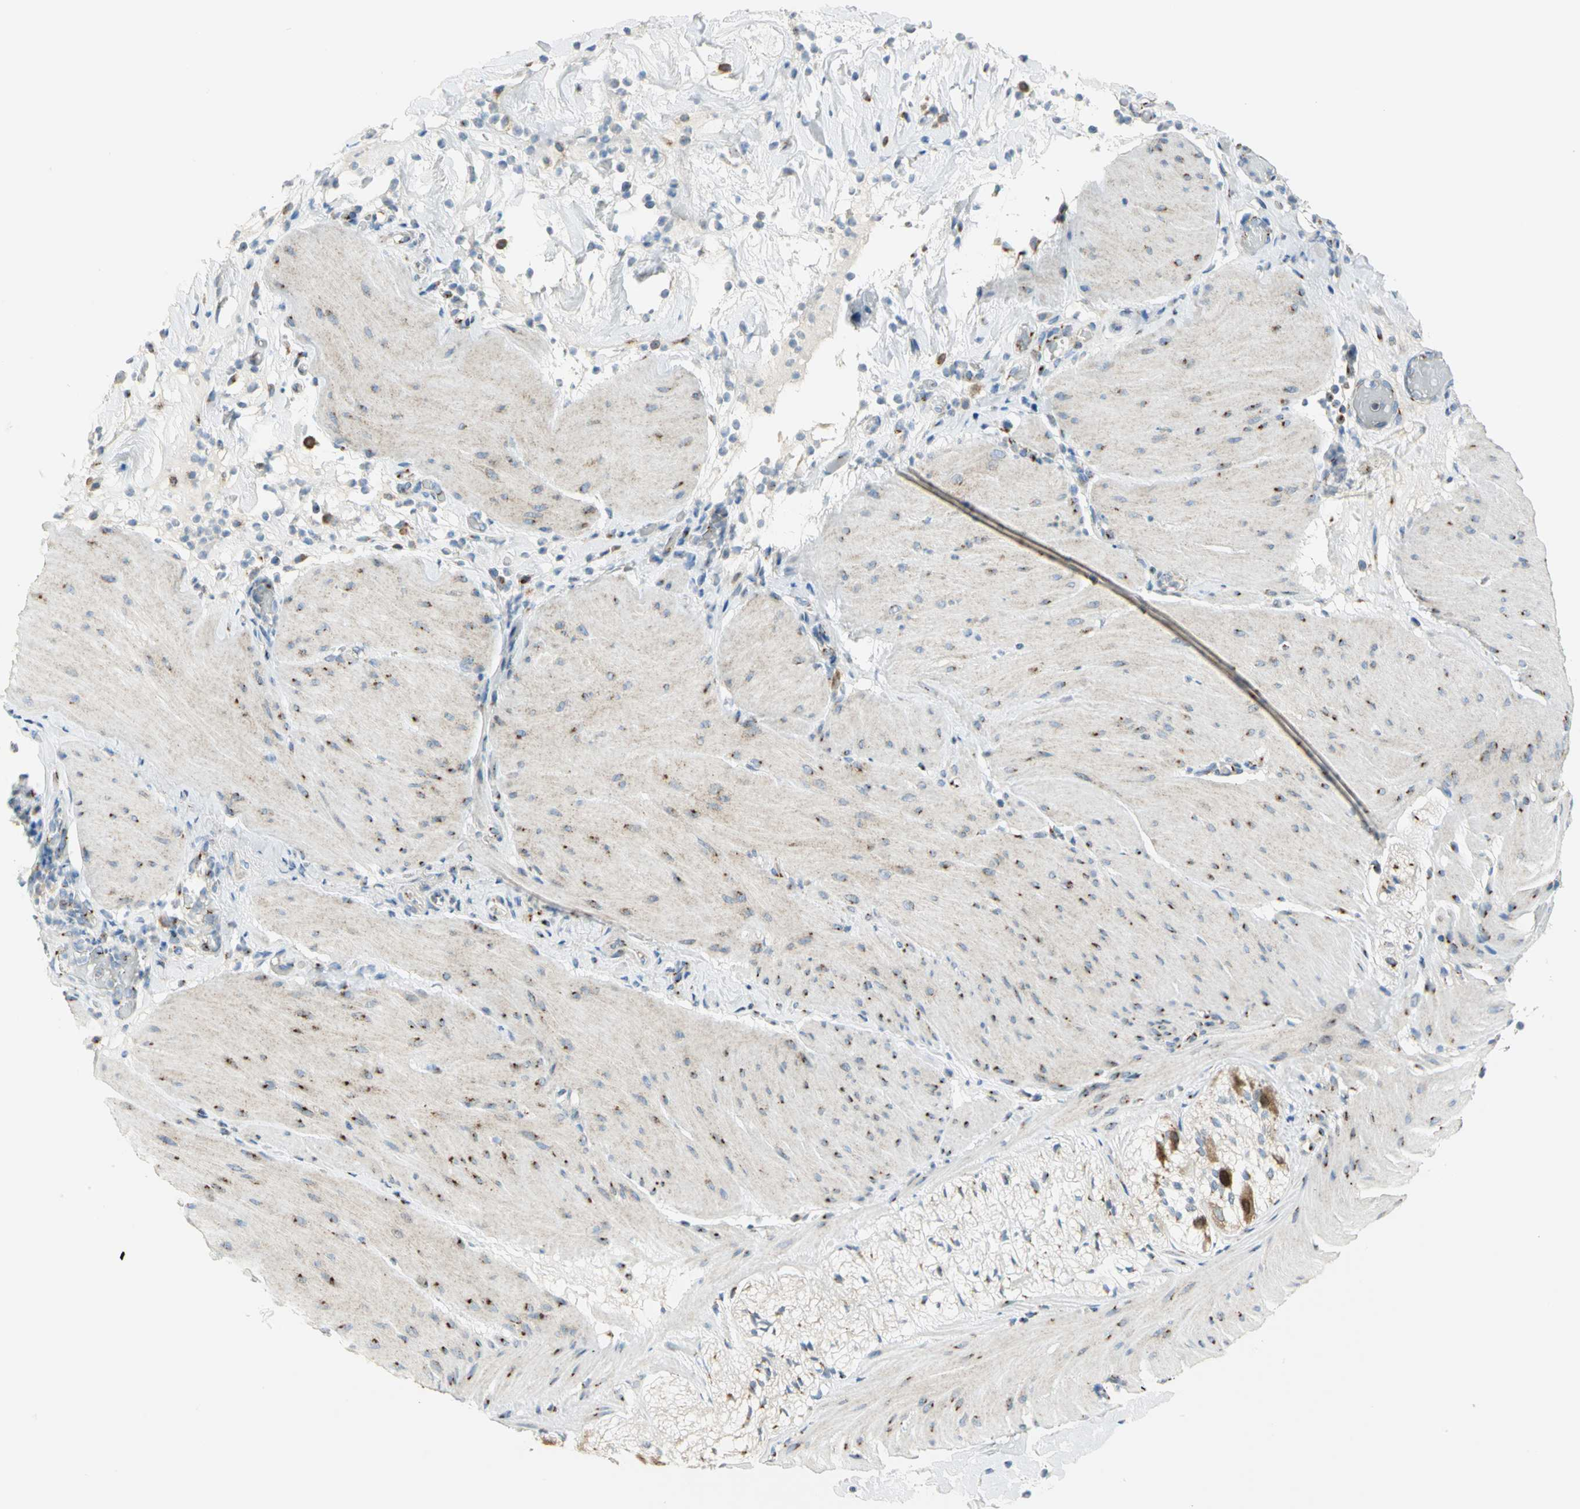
{"staining": {"intensity": "strong", "quantity": "<25%", "location": "cytoplasmic/membranous"}, "tissue": "smooth muscle", "cell_type": "Smooth muscle cells", "image_type": "normal", "snomed": [{"axis": "morphology", "description": "Normal tissue, NOS"}, {"axis": "topography", "description": "Smooth muscle"}, {"axis": "topography", "description": "Colon"}], "caption": "Immunohistochemistry (IHC) photomicrograph of benign smooth muscle stained for a protein (brown), which demonstrates medium levels of strong cytoplasmic/membranous staining in approximately <25% of smooth muscle cells.", "gene": "GPR3", "patient": {"sex": "male", "age": 67}}